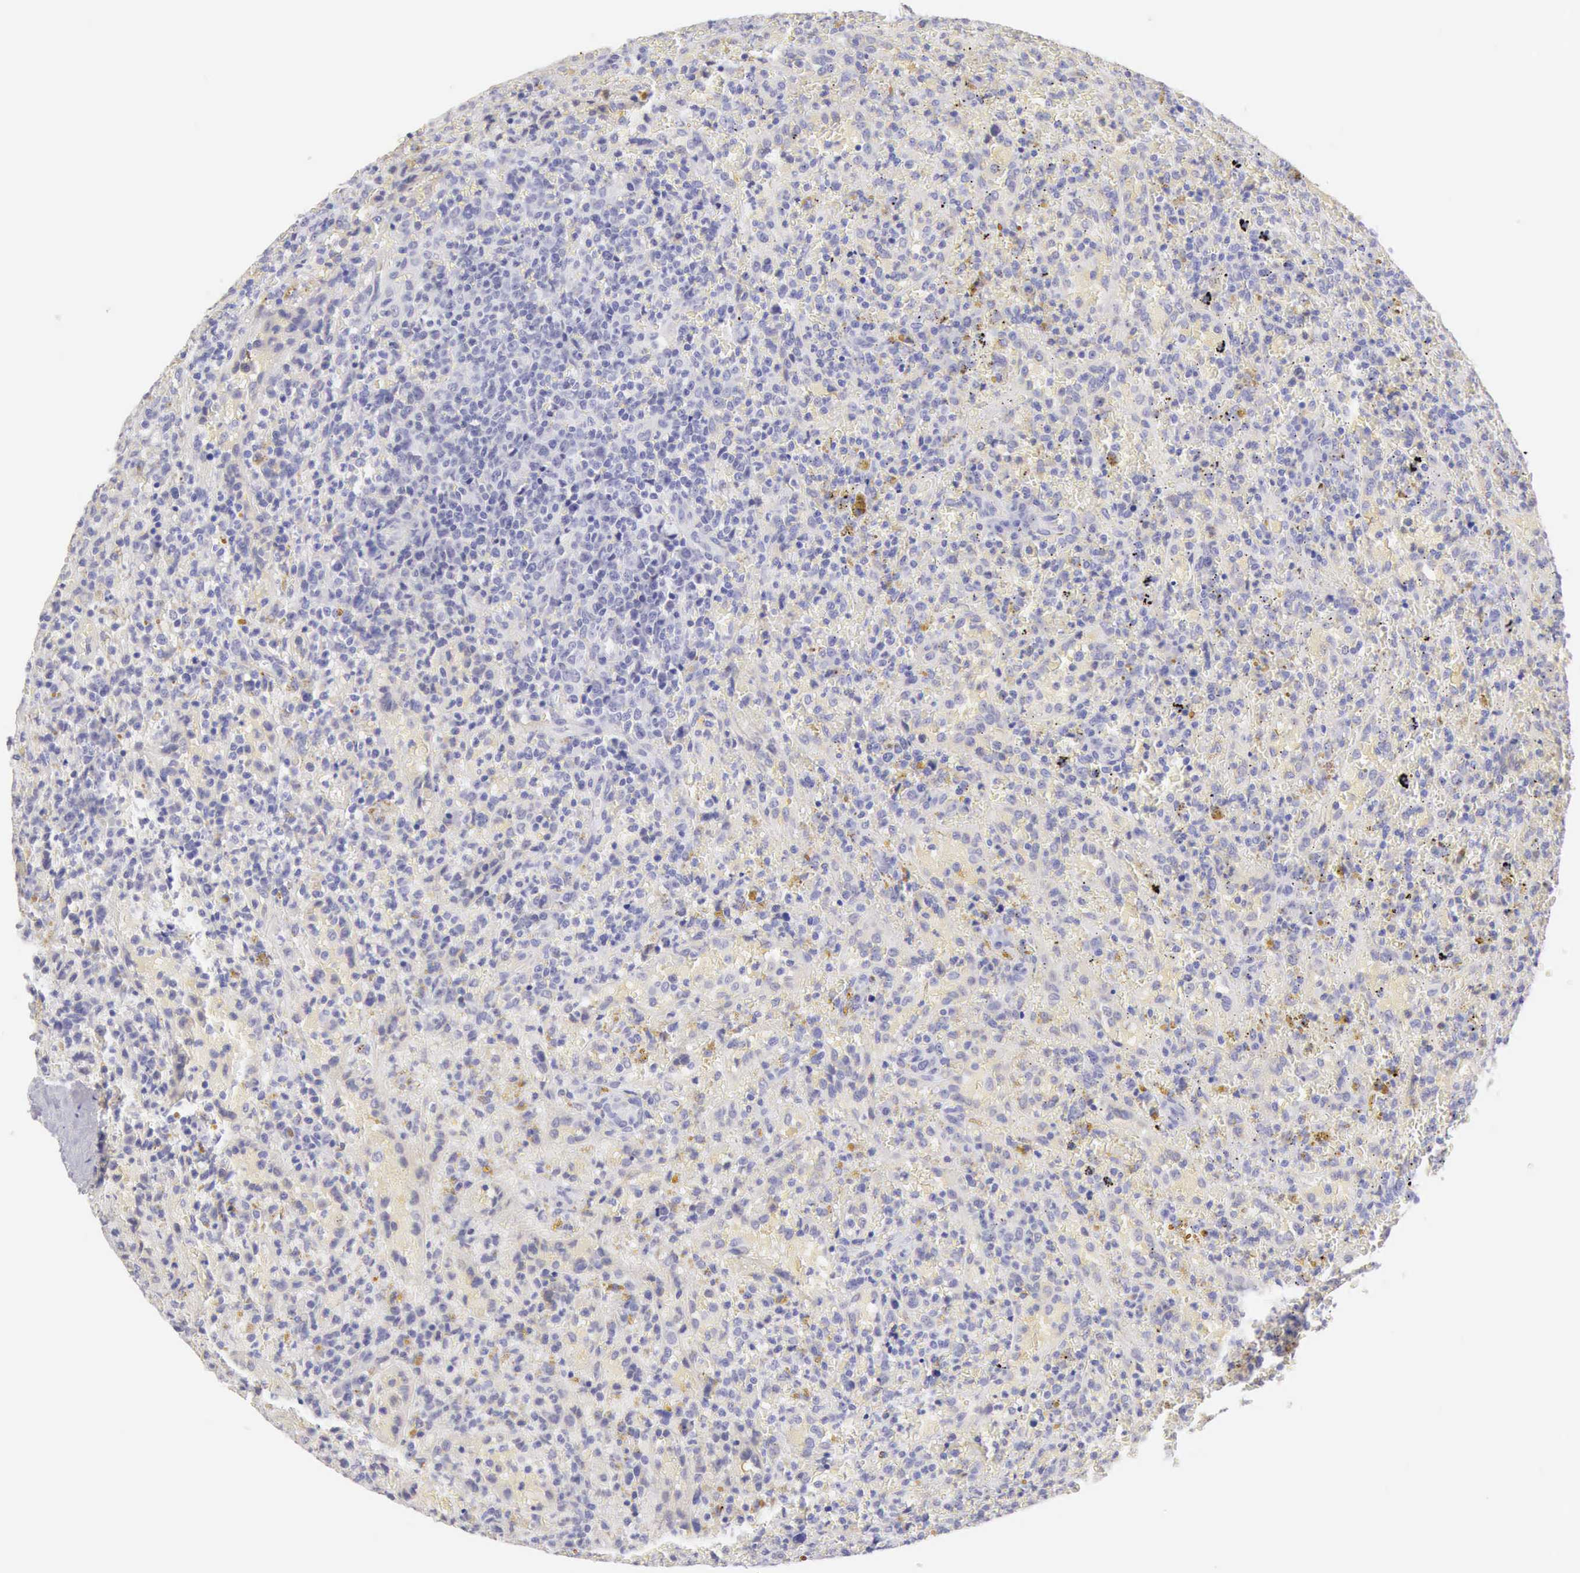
{"staining": {"intensity": "negative", "quantity": "none", "location": "none"}, "tissue": "lymphoma", "cell_type": "Tumor cells", "image_type": "cancer", "snomed": [{"axis": "morphology", "description": "Malignant lymphoma, non-Hodgkin's type, High grade"}, {"axis": "topography", "description": "Spleen"}, {"axis": "topography", "description": "Lymph node"}], "caption": "Tumor cells show no significant protein positivity in malignant lymphoma, non-Hodgkin's type (high-grade).", "gene": "RNASE1", "patient": {"sex": "female", "age": 70}}